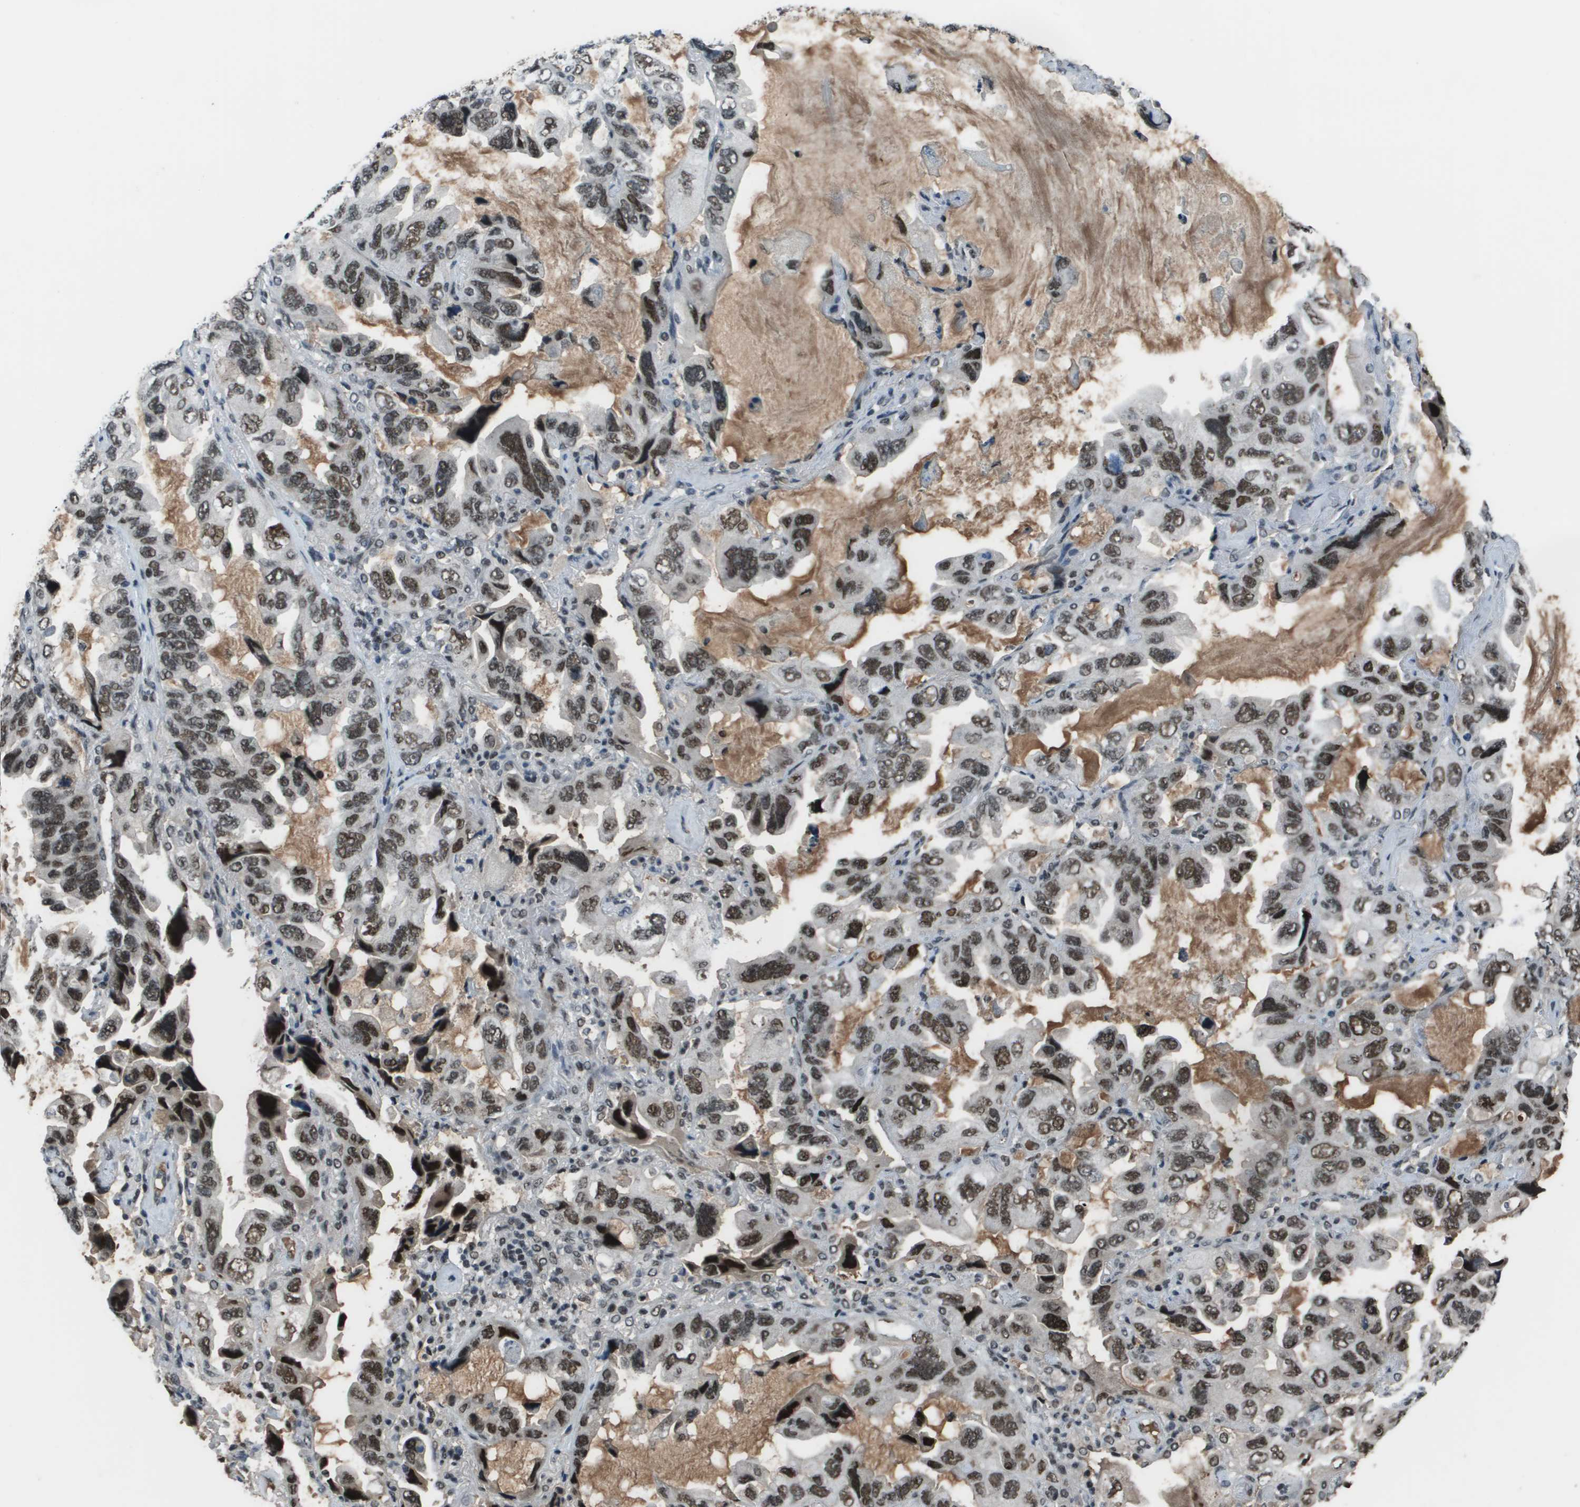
{"staining": {"intensity": "moderate", "quantity": ">75%", "location": "nuclear"}, "tissue": "lung cancer", "cell_type": "Tumor cells", "image_type": "cancer", "snomed": [{"axis": "morphology", "description": "Squamous cell carcinoma, NOS"}, {"axis": "topography", "description": "Lung"}], "caption": "Immunohistochemical staining of lung cancer demonstrates medium levels of moderate nuclear protein expression in approximately >75% of tumor cells. The protein is stained brown, and the nuclei are stained in blue (DAB (3,3'-diaminobenzidine) IHC with brightfield microscopy, high magnification).", "gene": "THRAP3", "patient": {"sex": "female", "age": 73}}